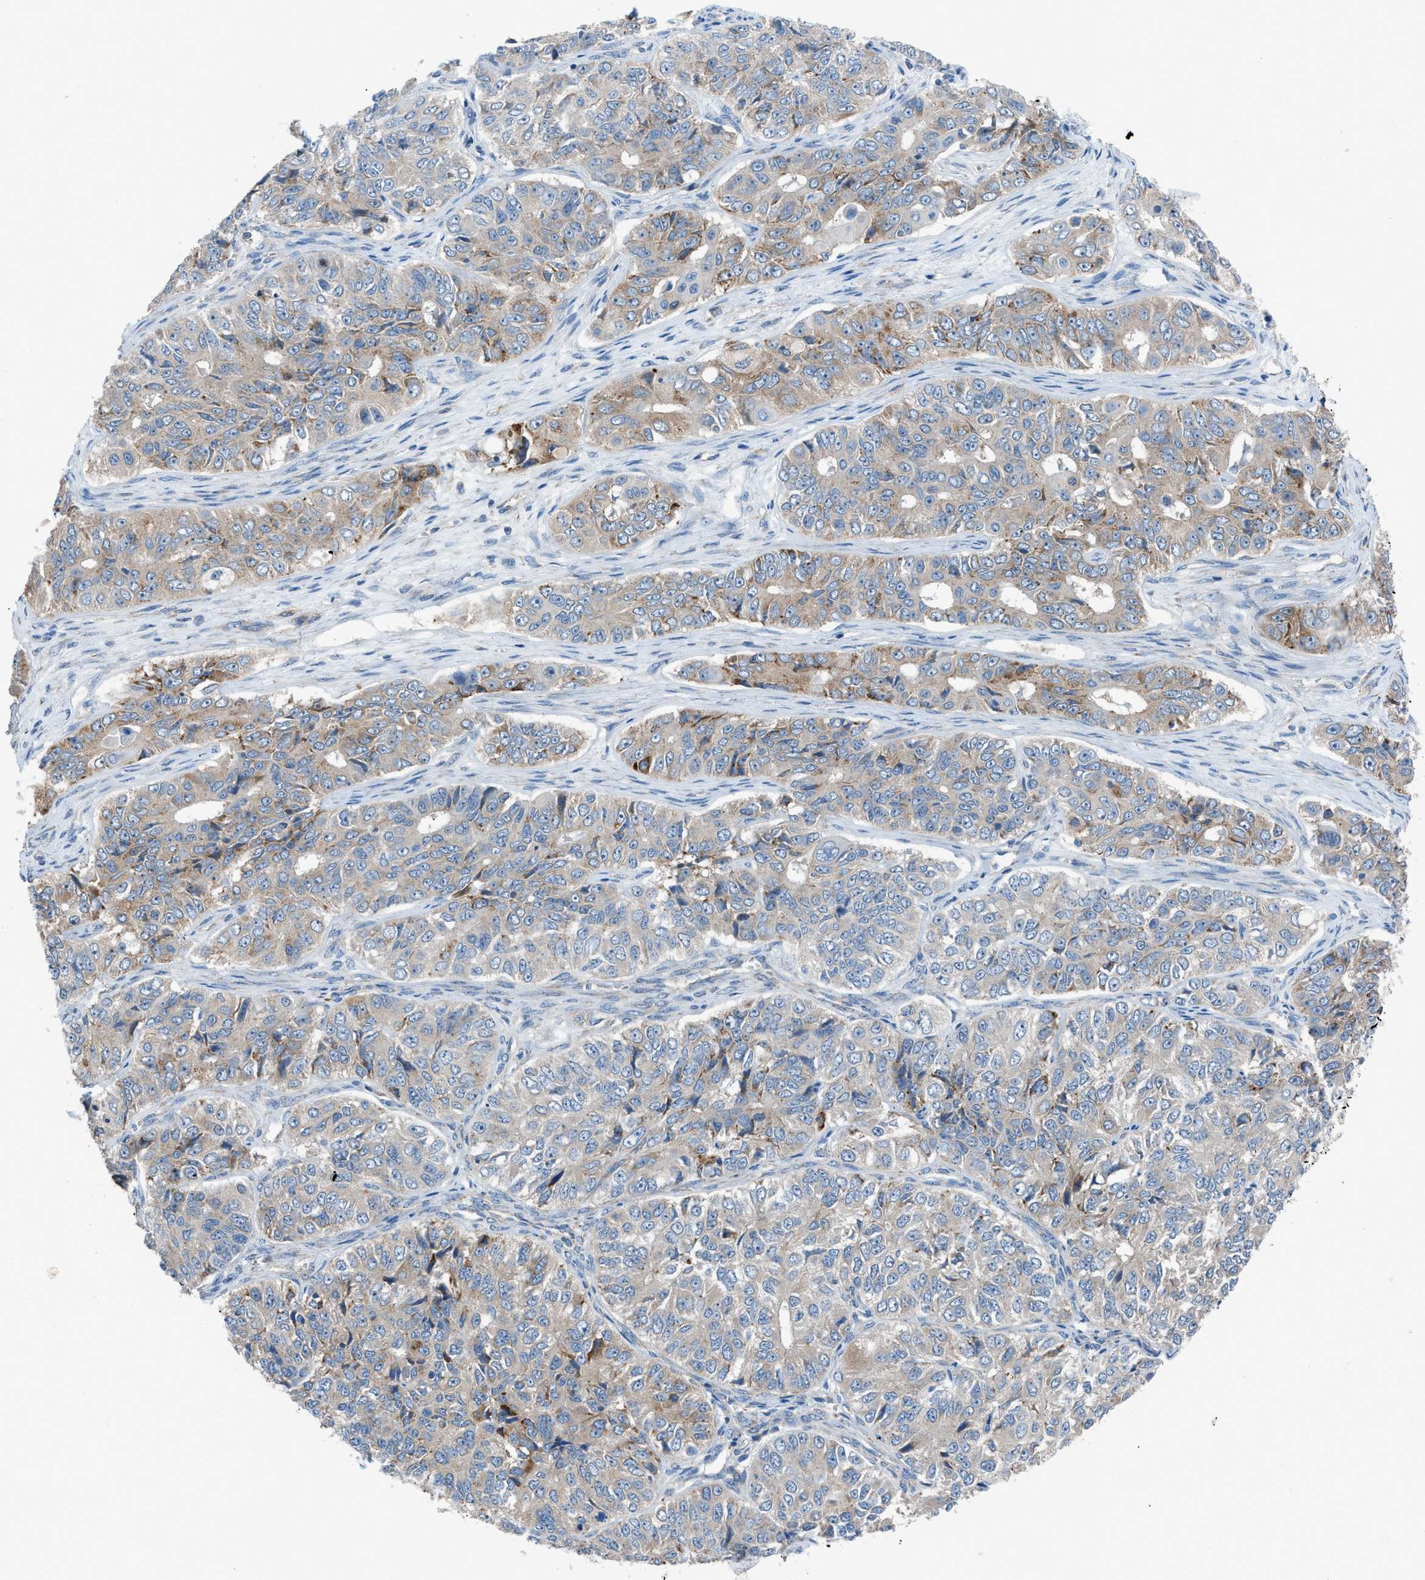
{"staining": {"intensity": "weak", "quantity": "25%-75%", "location": "cytoplasmic/membranous"}, "tissue": "ovarian cancer", "cell_type": "Tumor cells", "image_type": "cancer", "snomed": [{"axis": "morphology", "description": "Carcinoma, endometroid"}, {"axis": "topography", "description": "Ovary"}], "caption": "The immunohistochemical stain labels weak cytoplasmic/membranous positivity in tumor cells of ovarian cancer (endometroid carcinoma) tissue.", "gene": "HEG1", "patient": {"sex": "female", "age": 51}}